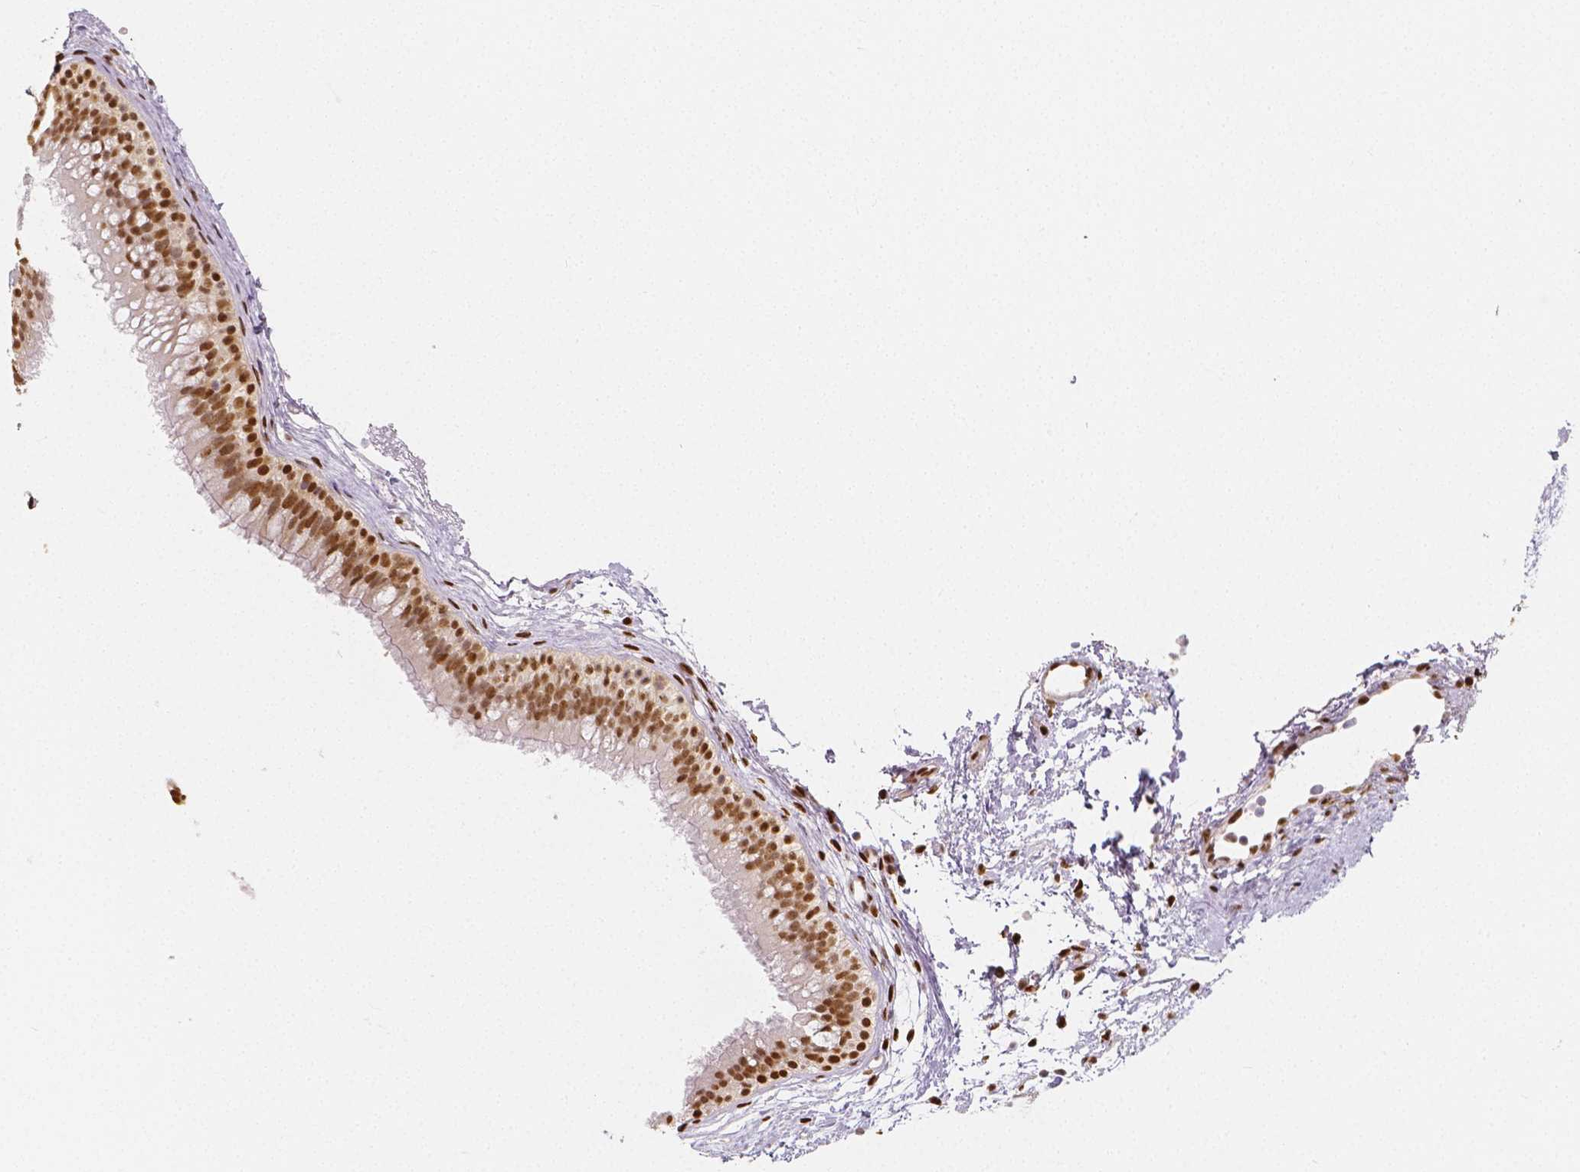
{"staining": {"intensity": "moderate", "quantity": ">75%", "location": "nuclear"}, "tissue": "nasopharynx", "cell_type": "Respiratory epithelial cells", "image_type": "normal", "snomed": [{"axis": "morphology", "description": "Normal tissue, NOS"}, {"axis": "topography", "description": "Nasopharynx"}], "caption": "Nasopharynx stained with a brown dye displays moderate nuclear positive positivity in about >75% of respiratory epithelial cells.", "gene": "NUCKS1", "patient": {"sex": "male", "age": 58}}